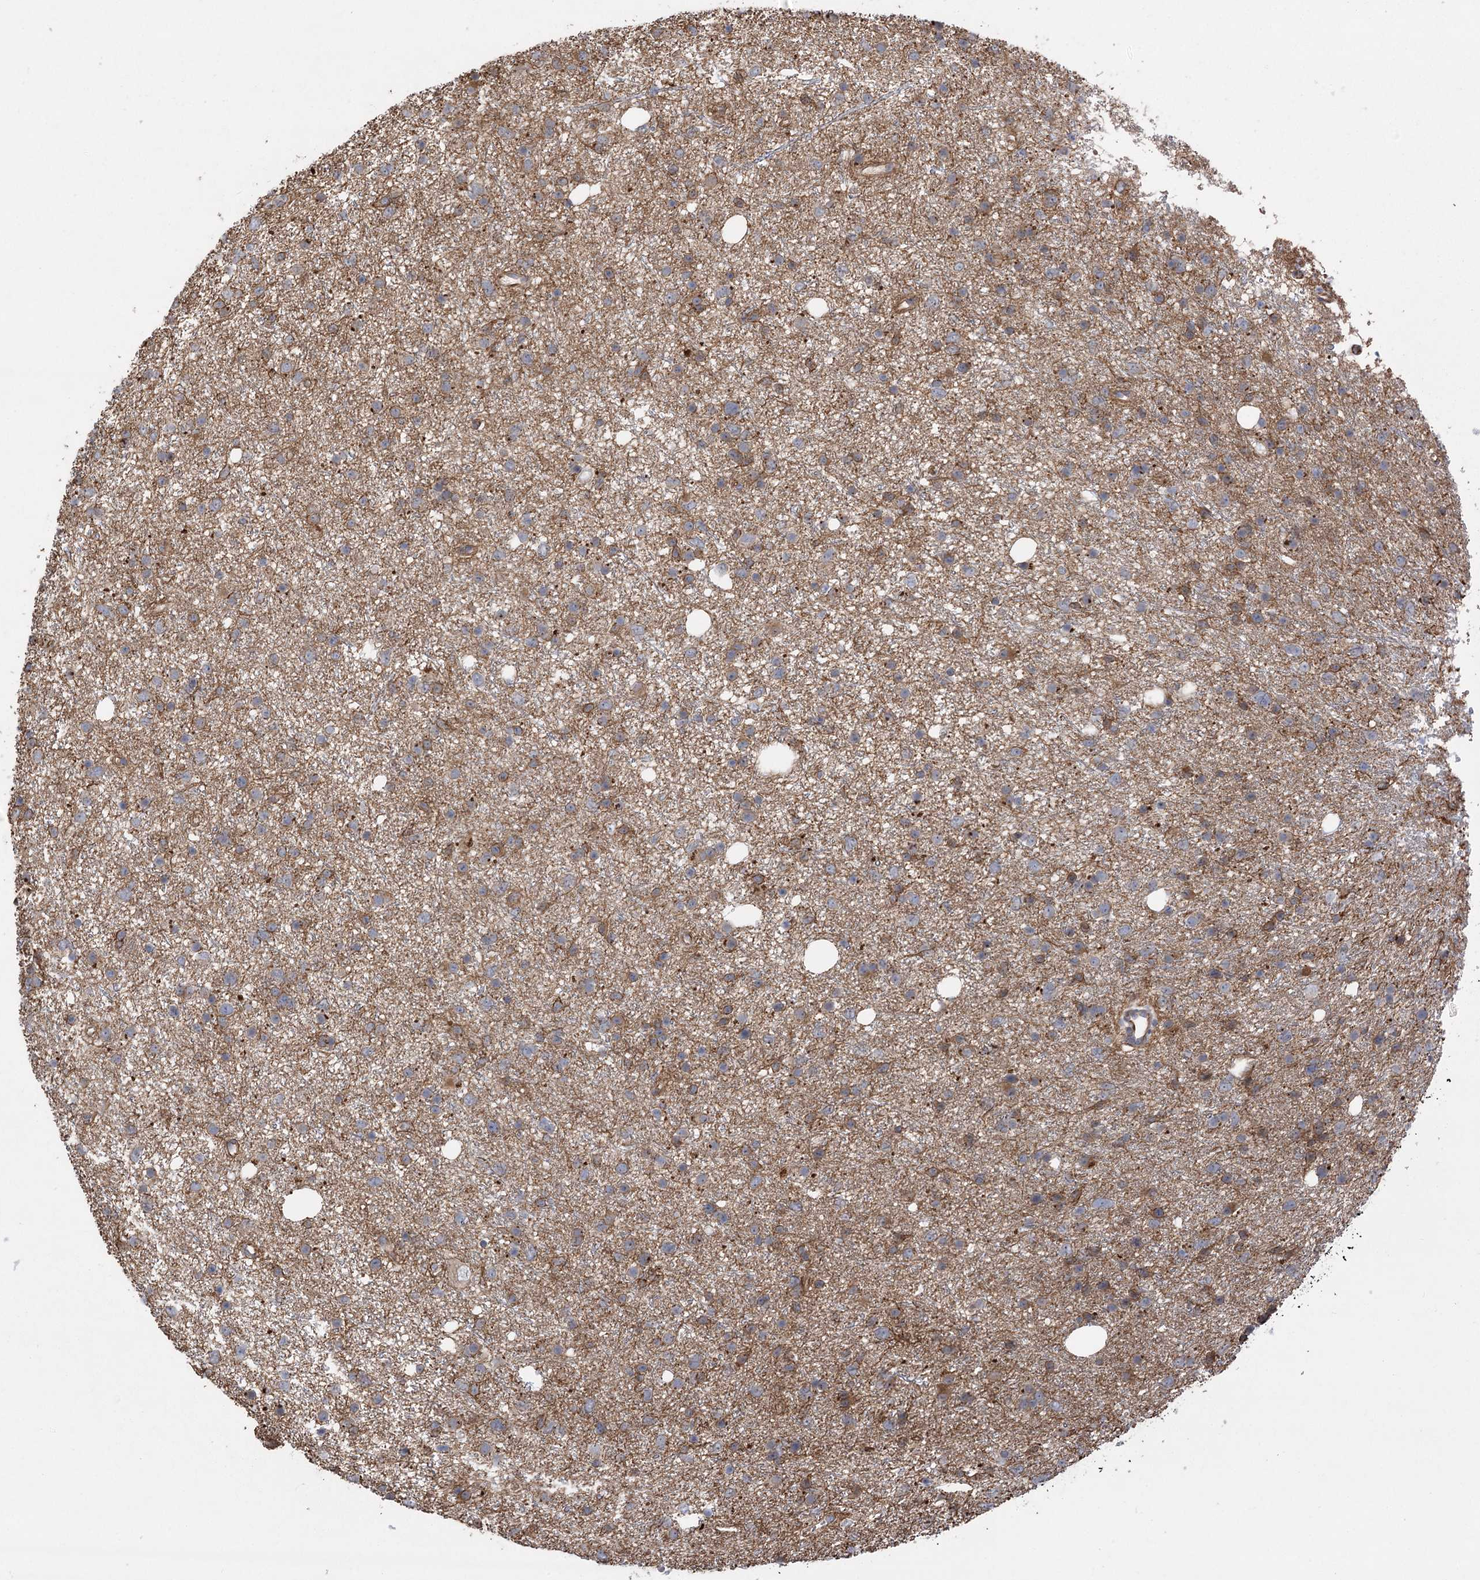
{"staining": {"intensity": "weak", "quantity": ">75%", "location": "cytoplasmic/membranous"}, "tissue": "glioma", "cell_type": "Tumor cells", "image_type": "cancer", "snomed": [{"axis": "morphology", "description": "Glioma, malignant, Low grade"}, {"axis": "topography", "description": "Cerebral cortex"}], "caption": "Tumor cells show weak cytoplasmic/membranous expression in approximately >75% of cells in malignant glioma (low-grade).", "gene": "RWDD4", "patient": {"sex": "female", "age": 39}}